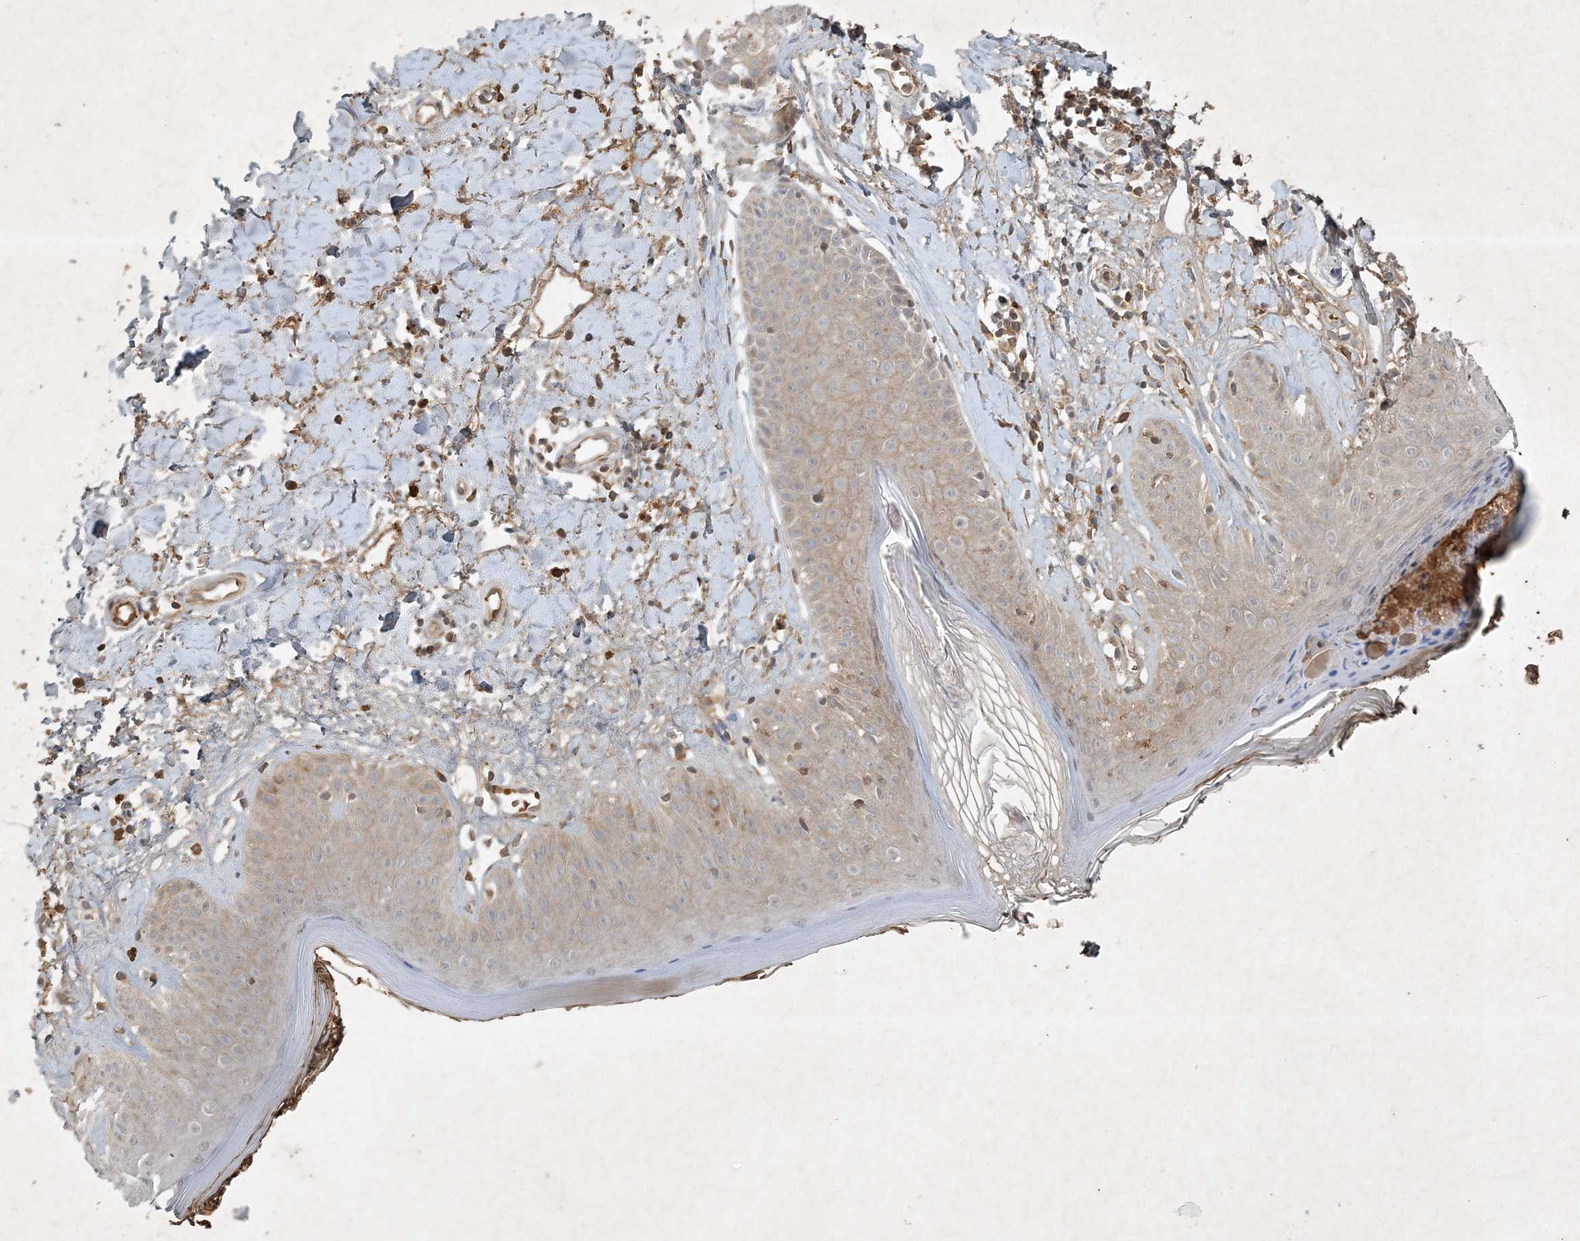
{"staining": {"intensity": "moderate", "quantity": ">75%", "location": "cytoplasmic/membranous"}, "tissue": "skin", "cell_type": "Fibroblasts", "image_type": "normal", "snomed": [{"axis": "morphology", "description": "Normal tissue, NOS"}, {"axis": "topography", "description": "Skin"}], "caption": "Immunohistochemical staining of benign skin displays >75% levels of moderate cytoplasmic/membranous protein positivity in about >75% of fibroblasts. (DAB (3,3'-diaminobenzidine) = brown stain, brightfield microscopy at high magnification).", "gene": "TNFAIP6", "patient": {"sex": "female", "age": 64}}